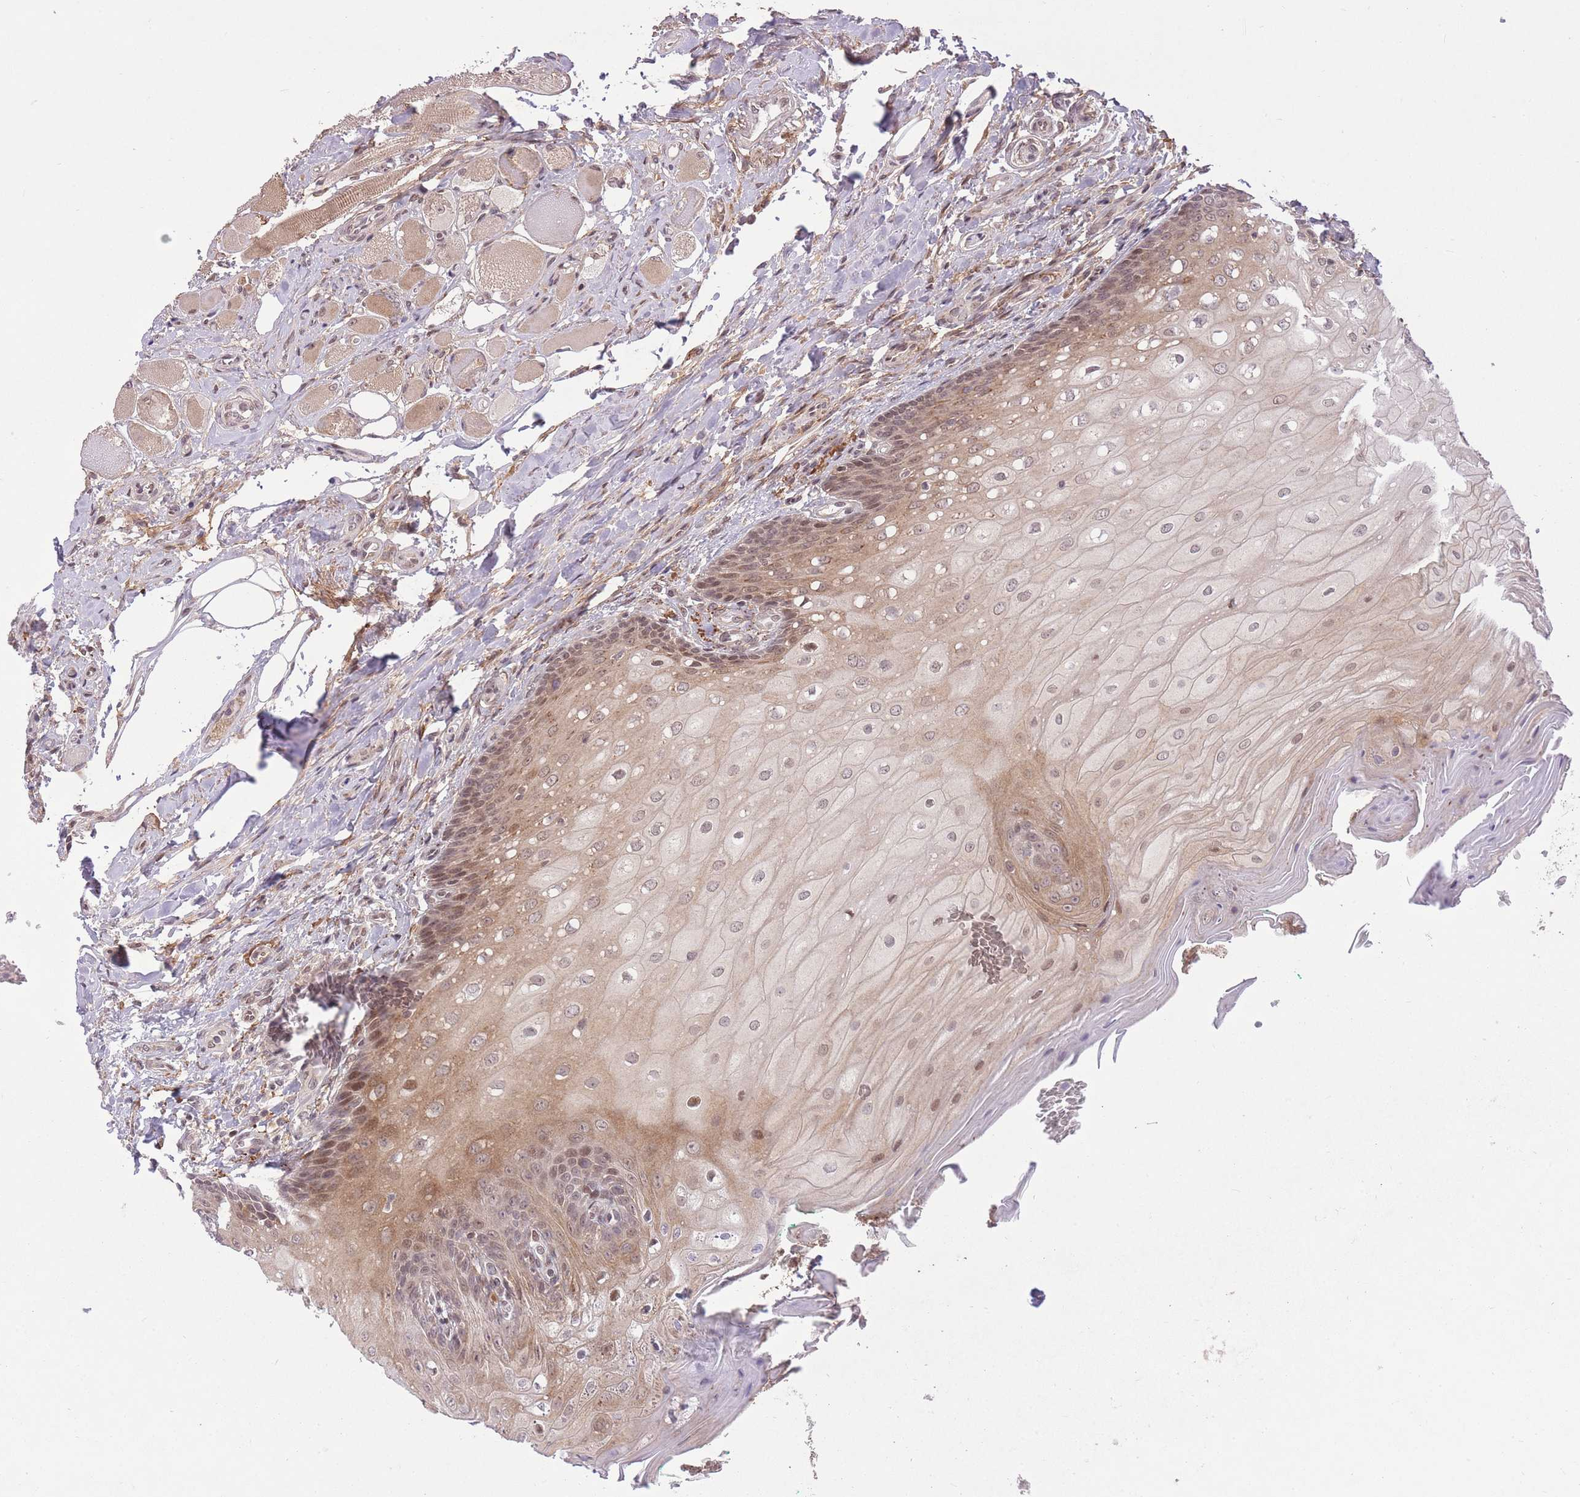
{"staining": {"intensity": "moderate", "quantity": "25%-75%", "location": "cytoplasmic/membranous,nuclear"}, "tissue": "oral mucosa", "cell_type": "Squamous epithelial cells", "image_type": "normal", "snomed": [{"axis": "morphology", "description": "Normal tissue, NOS"}, {"axis": "morphology", "description": "Squamous cell carcinoma, NOS"}, {"axis": "topography", "description": "Oral tissue"}, {"axis": "topography", "description": "Tounge, NOS"}, {"axis": "topography", "description": "Head-Neck"}], "caption": "Immunohistochemistry (IHC) of unremarkable oral mucosa demonstrates medium levels of moderate cytoplasmic/membranous,nuclear positivity in about 25%-75% of squamous epithelial cells.", "gene": "ZNF391", "patient": {"sex": "male", "age": 79}}